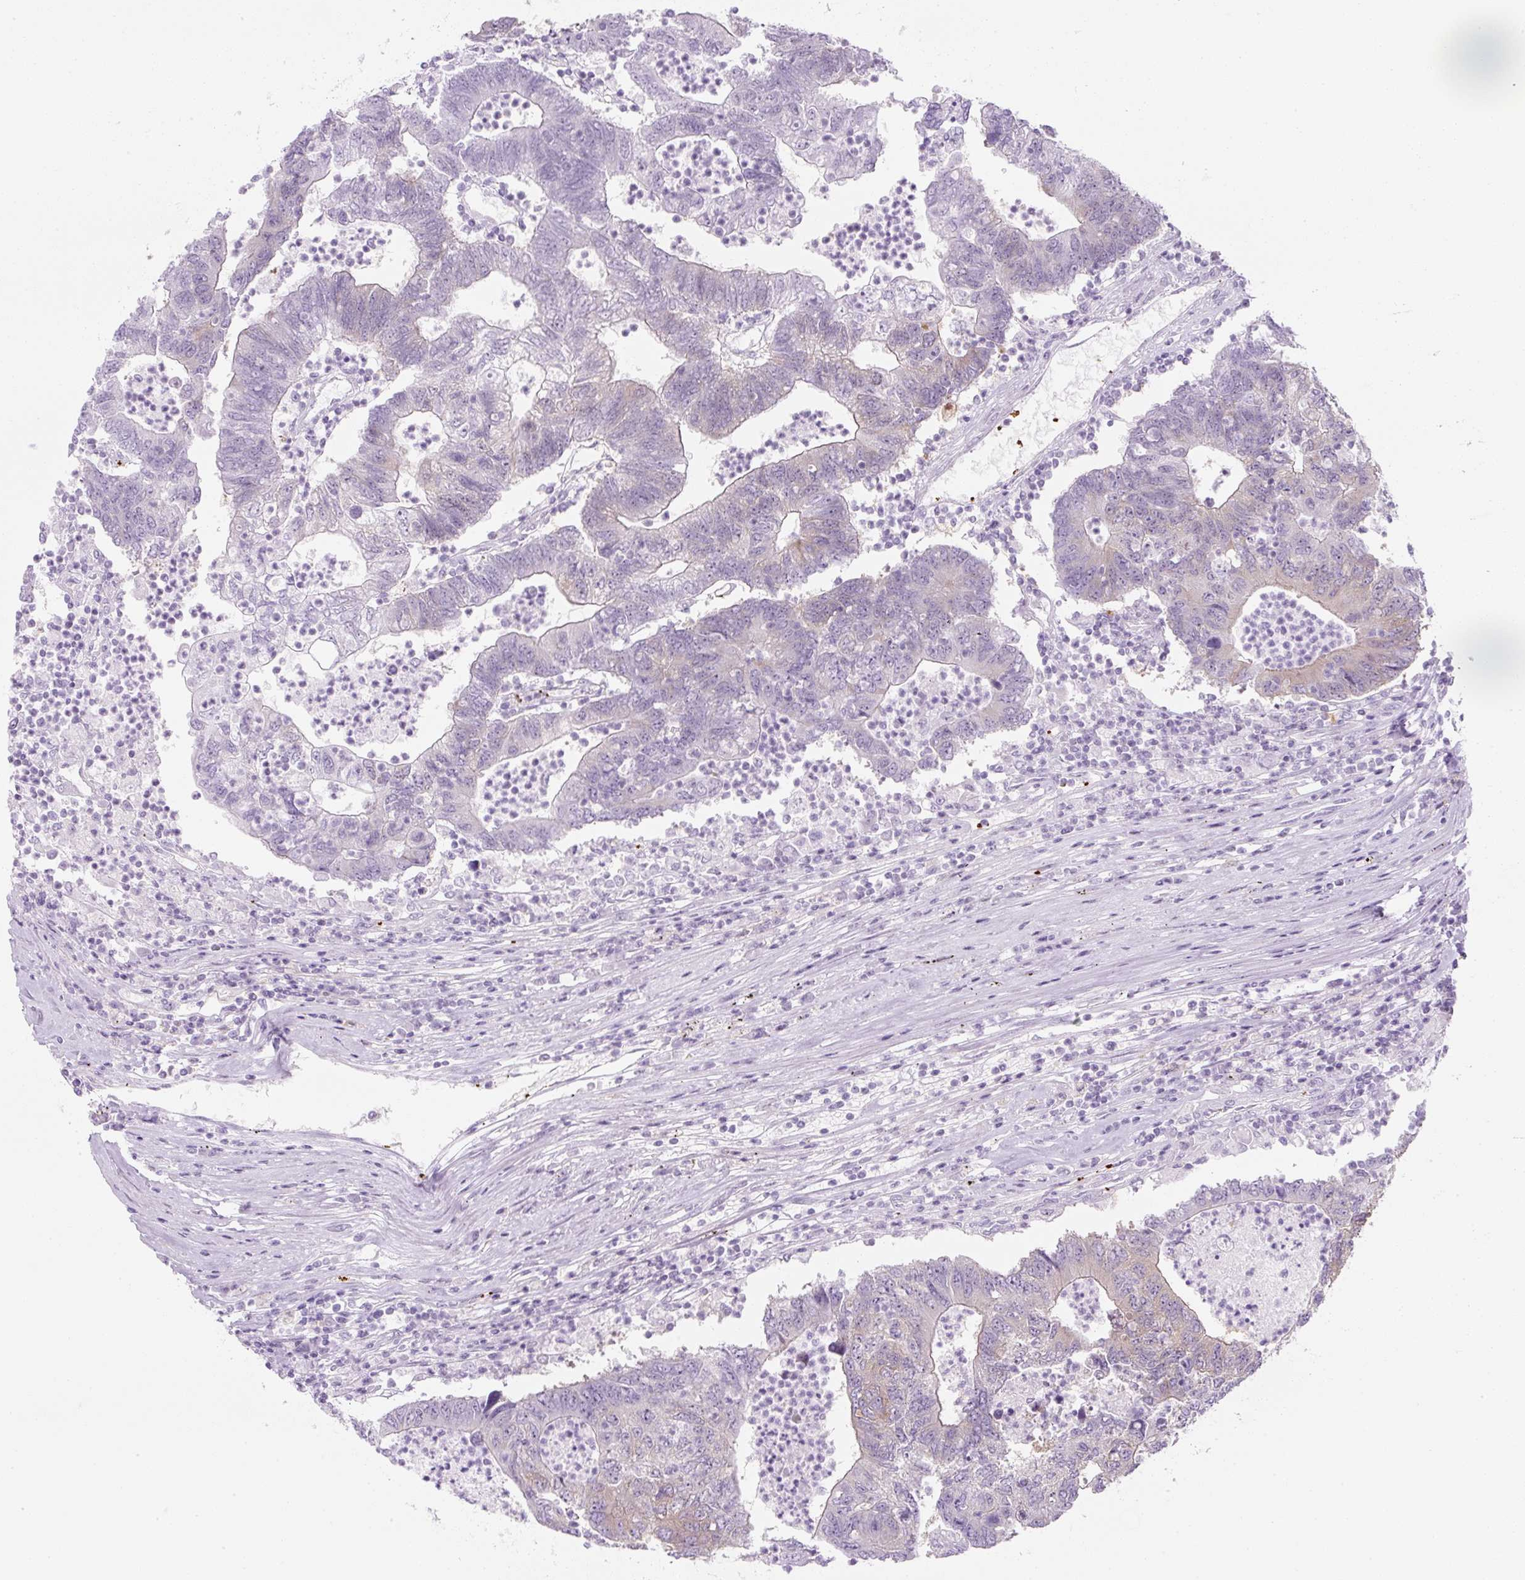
{"staining": {"intensity": "negative", "quantity": "none", "location": "none"}, "tissue": "colorectal cancer", "cell_type": "Tumor cells", "image_type": "cancer", "snomed": [{"axis": "morphology", "description": "Adenocarcinoma, NOS"}, {"axis": "topography", "description": "Colon"}], "caption": "There is no significant staining in tumor cells of colorectal cancer.", "gene": "PF4V1", "patient": {"sex": "female", "age": 48}}